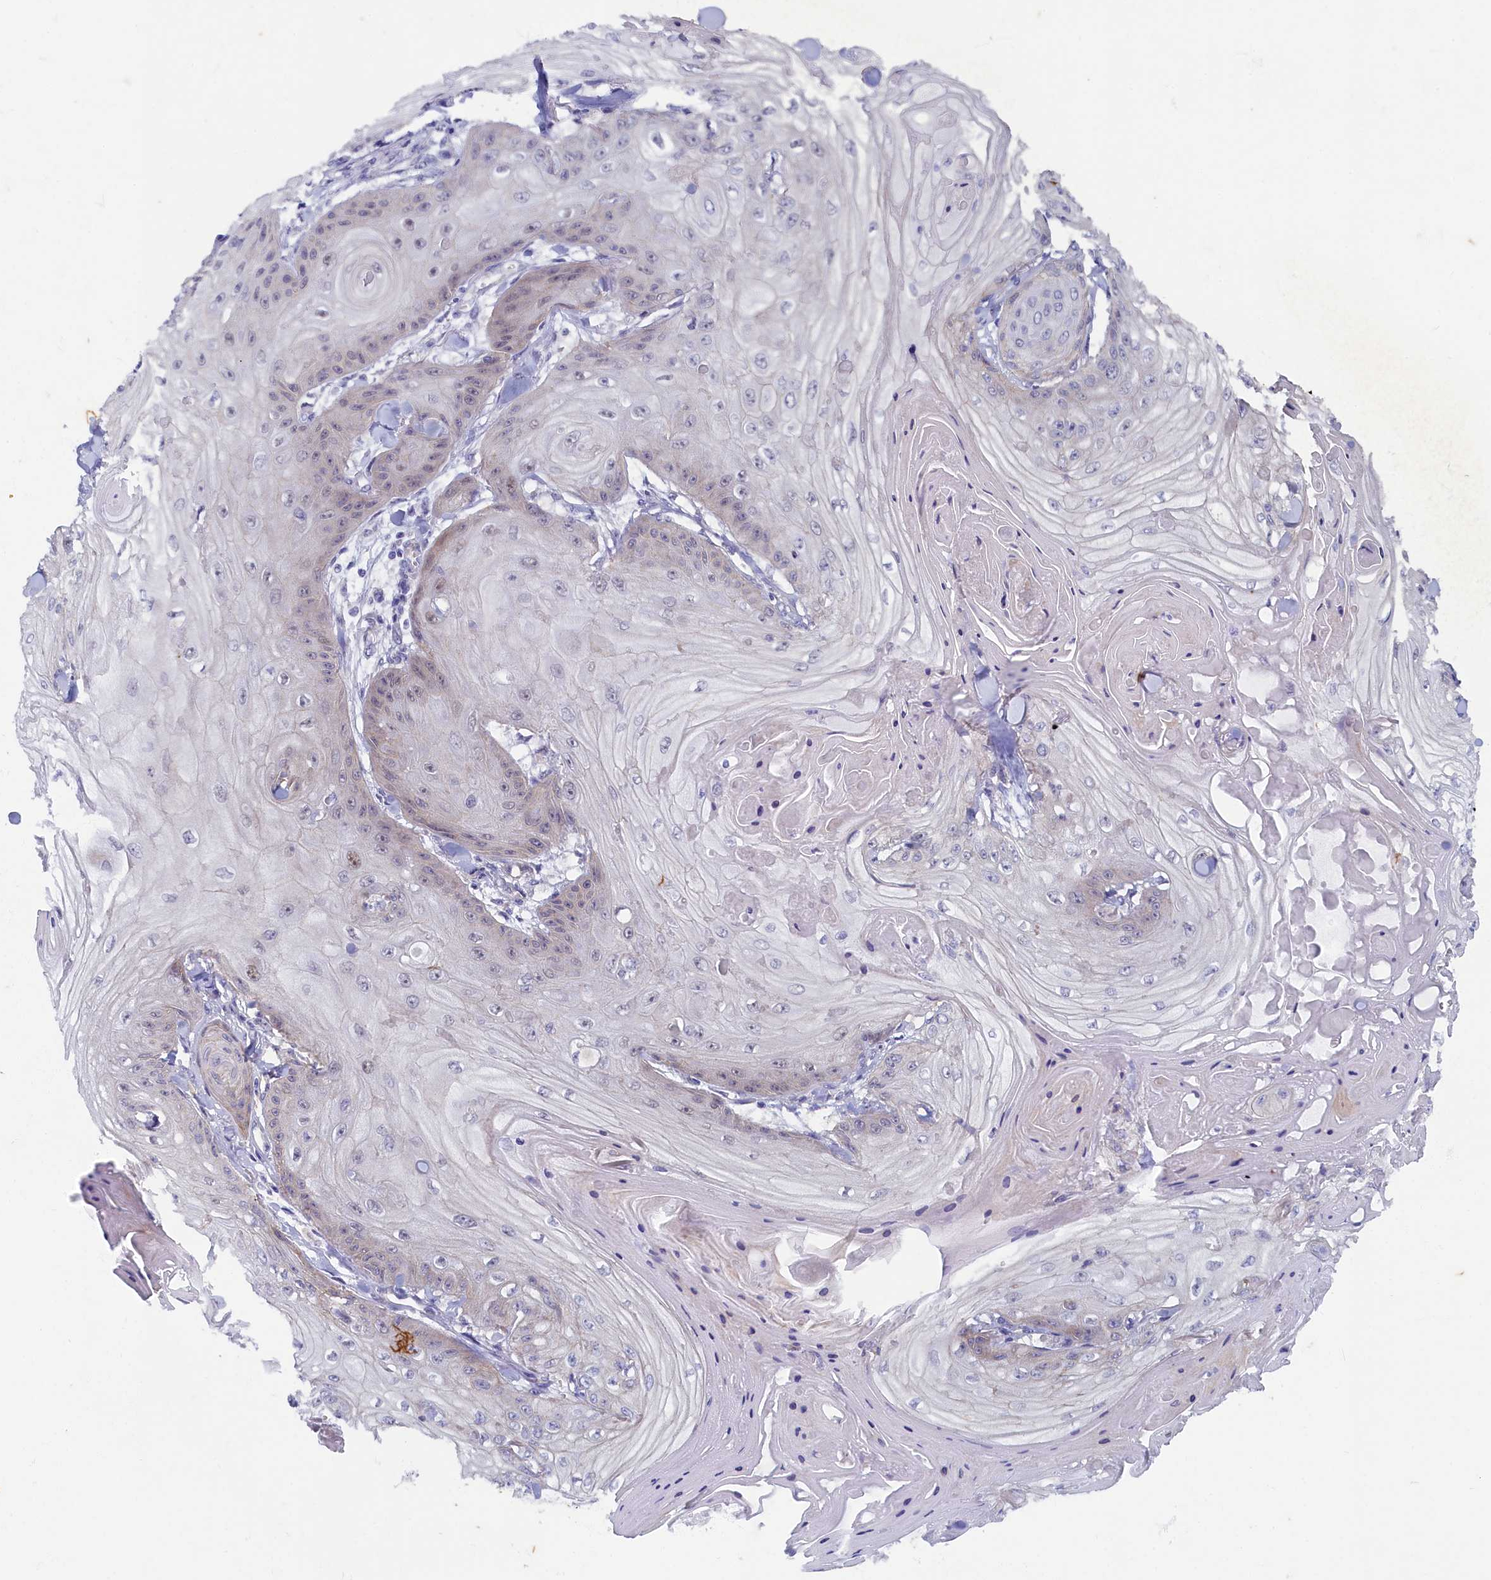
{"staining": {"intensity": "negative", "quantity": "none", "location": "none"}, "tissue": "skin cancer", "cell_type": "Tumor cells", "image_type": "cancer", "snomed": [{"axis": "morphology", "description": "Squamous cell carcinoma, NOS"}, {"axis": "topography", "description": "Skin"}], "caption": "Immunohistochemistry of human skin squamous cell carcinoma exhibits no positivity in tumor cells. Brightfield microscopy of IHC stained with DAB (brown) and hematoxylin (blue), captured at high magnification.", "gene": "WDR59", "patient": {"sex": "male", "age": 74}}